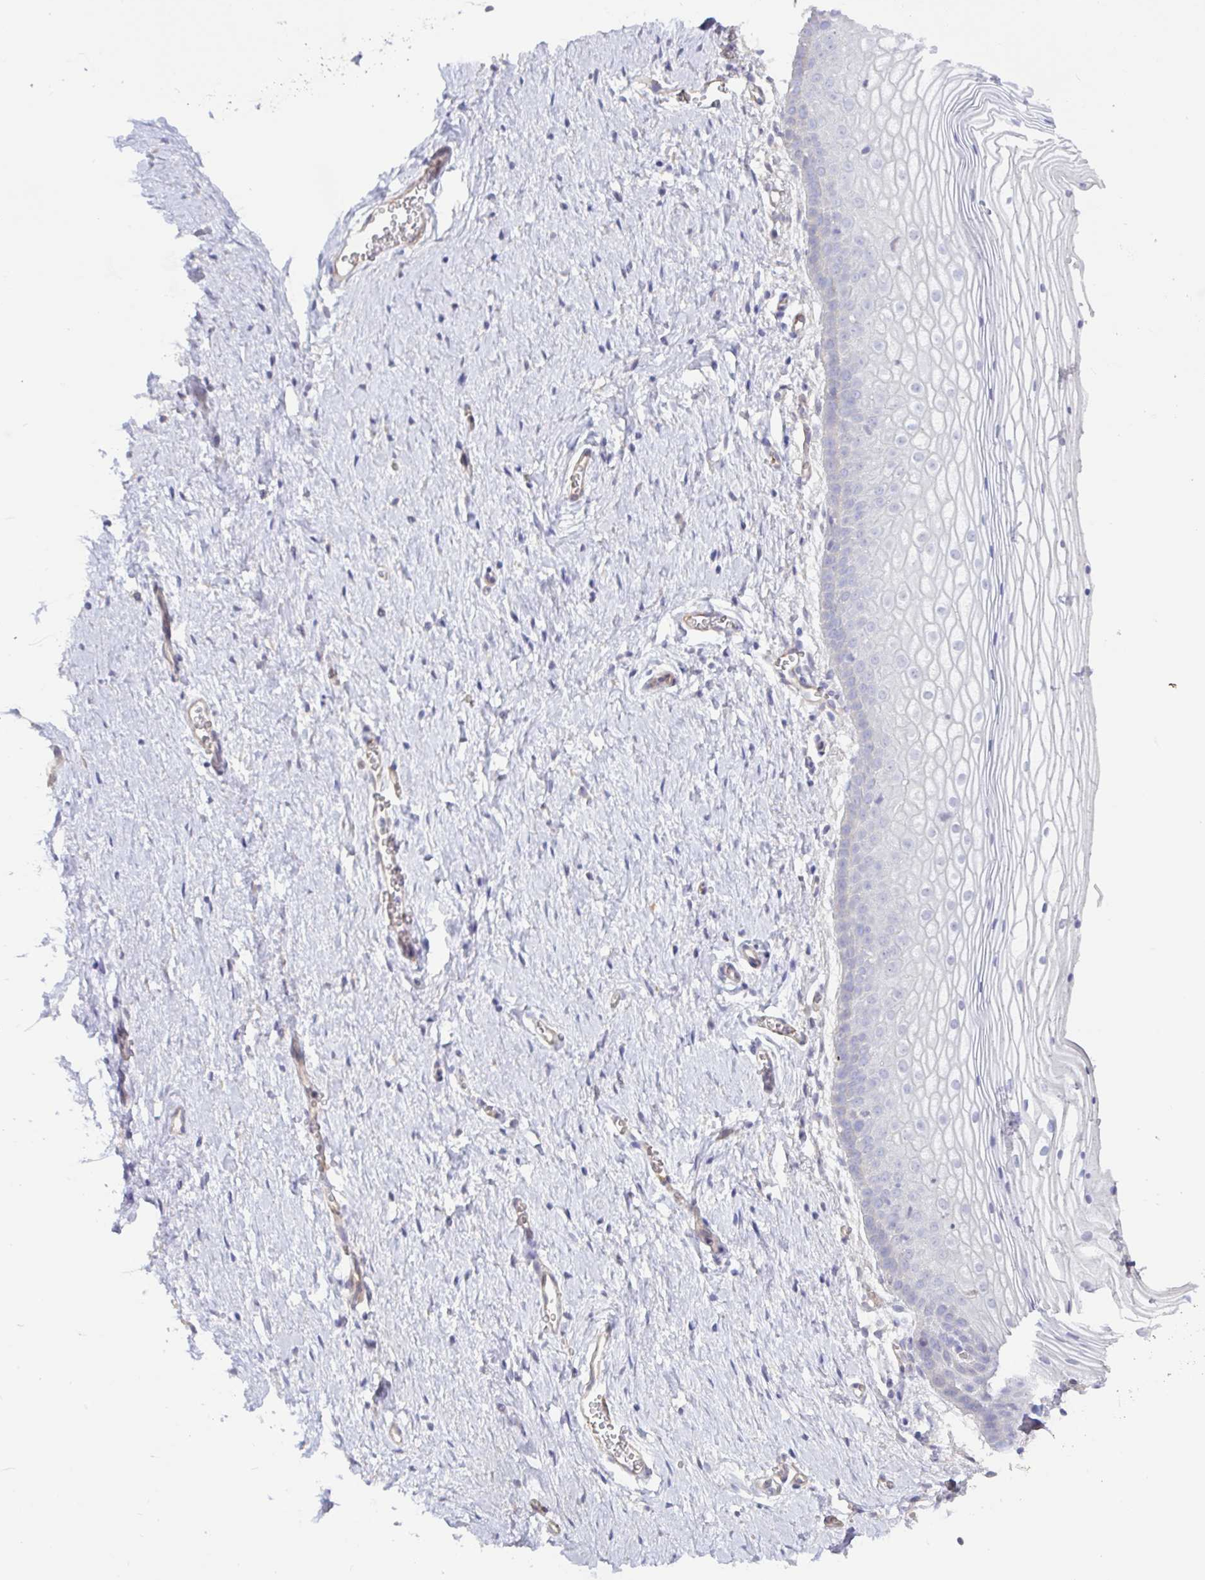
{"staining": {"intensity": "negative", "quantity": "none", "location": "none"}, "tissue": "vagina", "cell_type": "Squamous epithelial cells", "image_type": "normal", "snomed": [{"axis": "morphology", "description": "Normal tissue, NOS"}, {"axis": "topography", "description": "Vagina"}], "caption": "Protein analysis of normal vagina reveals no significant positivity in squamous epithelial cells.", "gene": "PLCD4", "patient": {"sex": "female", "age": 56}}